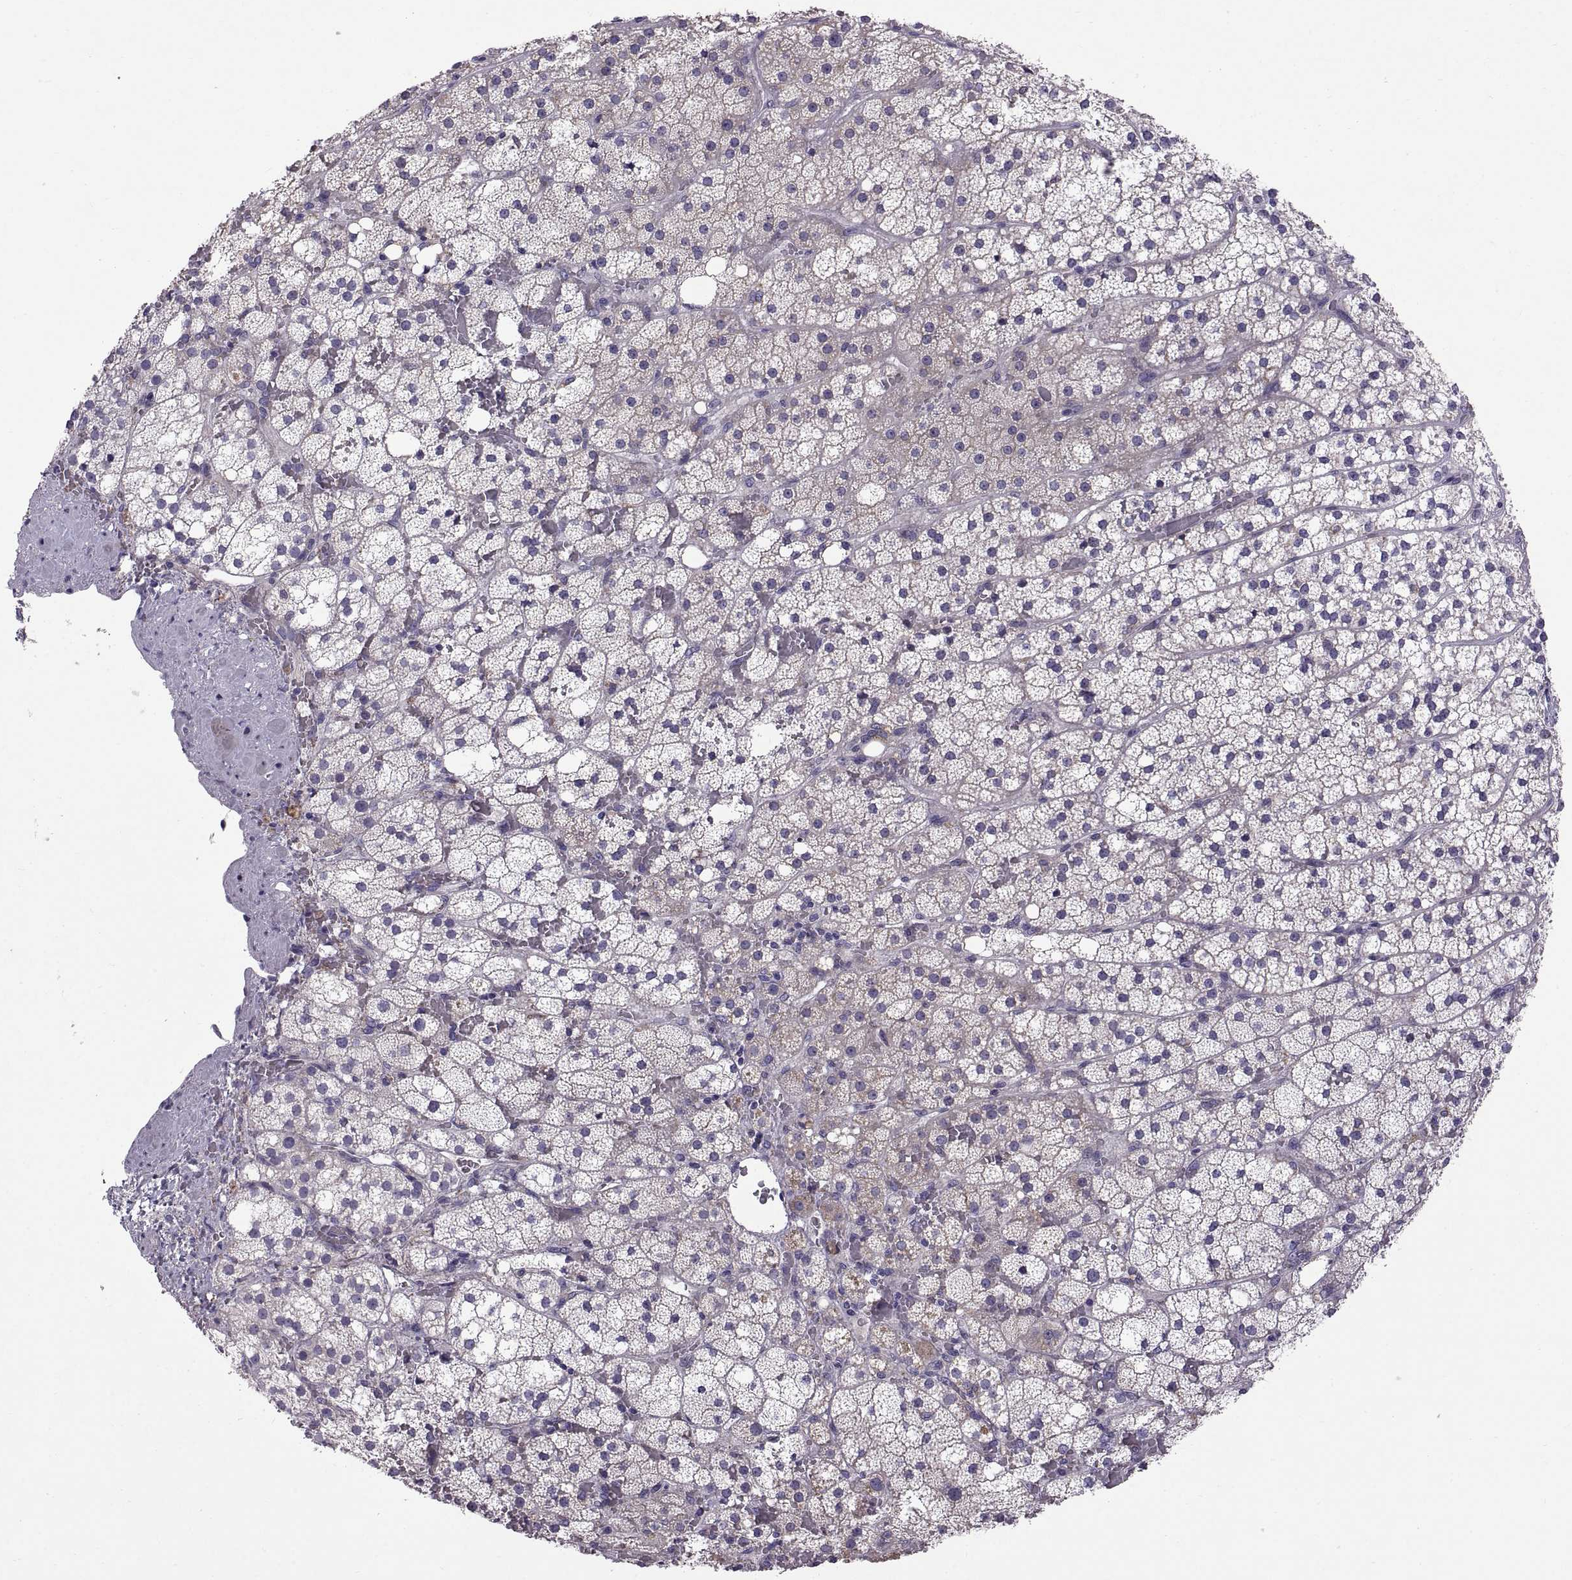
{"staining": {"intensity": "negative", "quantity": "none", "location": "none"}, "tissue": "adrenal gland", "cell_type": "Glandular cells", "image_type": "normal", "snomed": [{"axis": "morphology", "description": "Normal tissue, NOS"}, {"axis": "topography", "description": "Adrenal gland"}], "caption": "Glandular cells are negative for brown protein staining in normal adrenal gland.", "gene": "ARSL", "patient": {"sex": "male", "age": 53}}